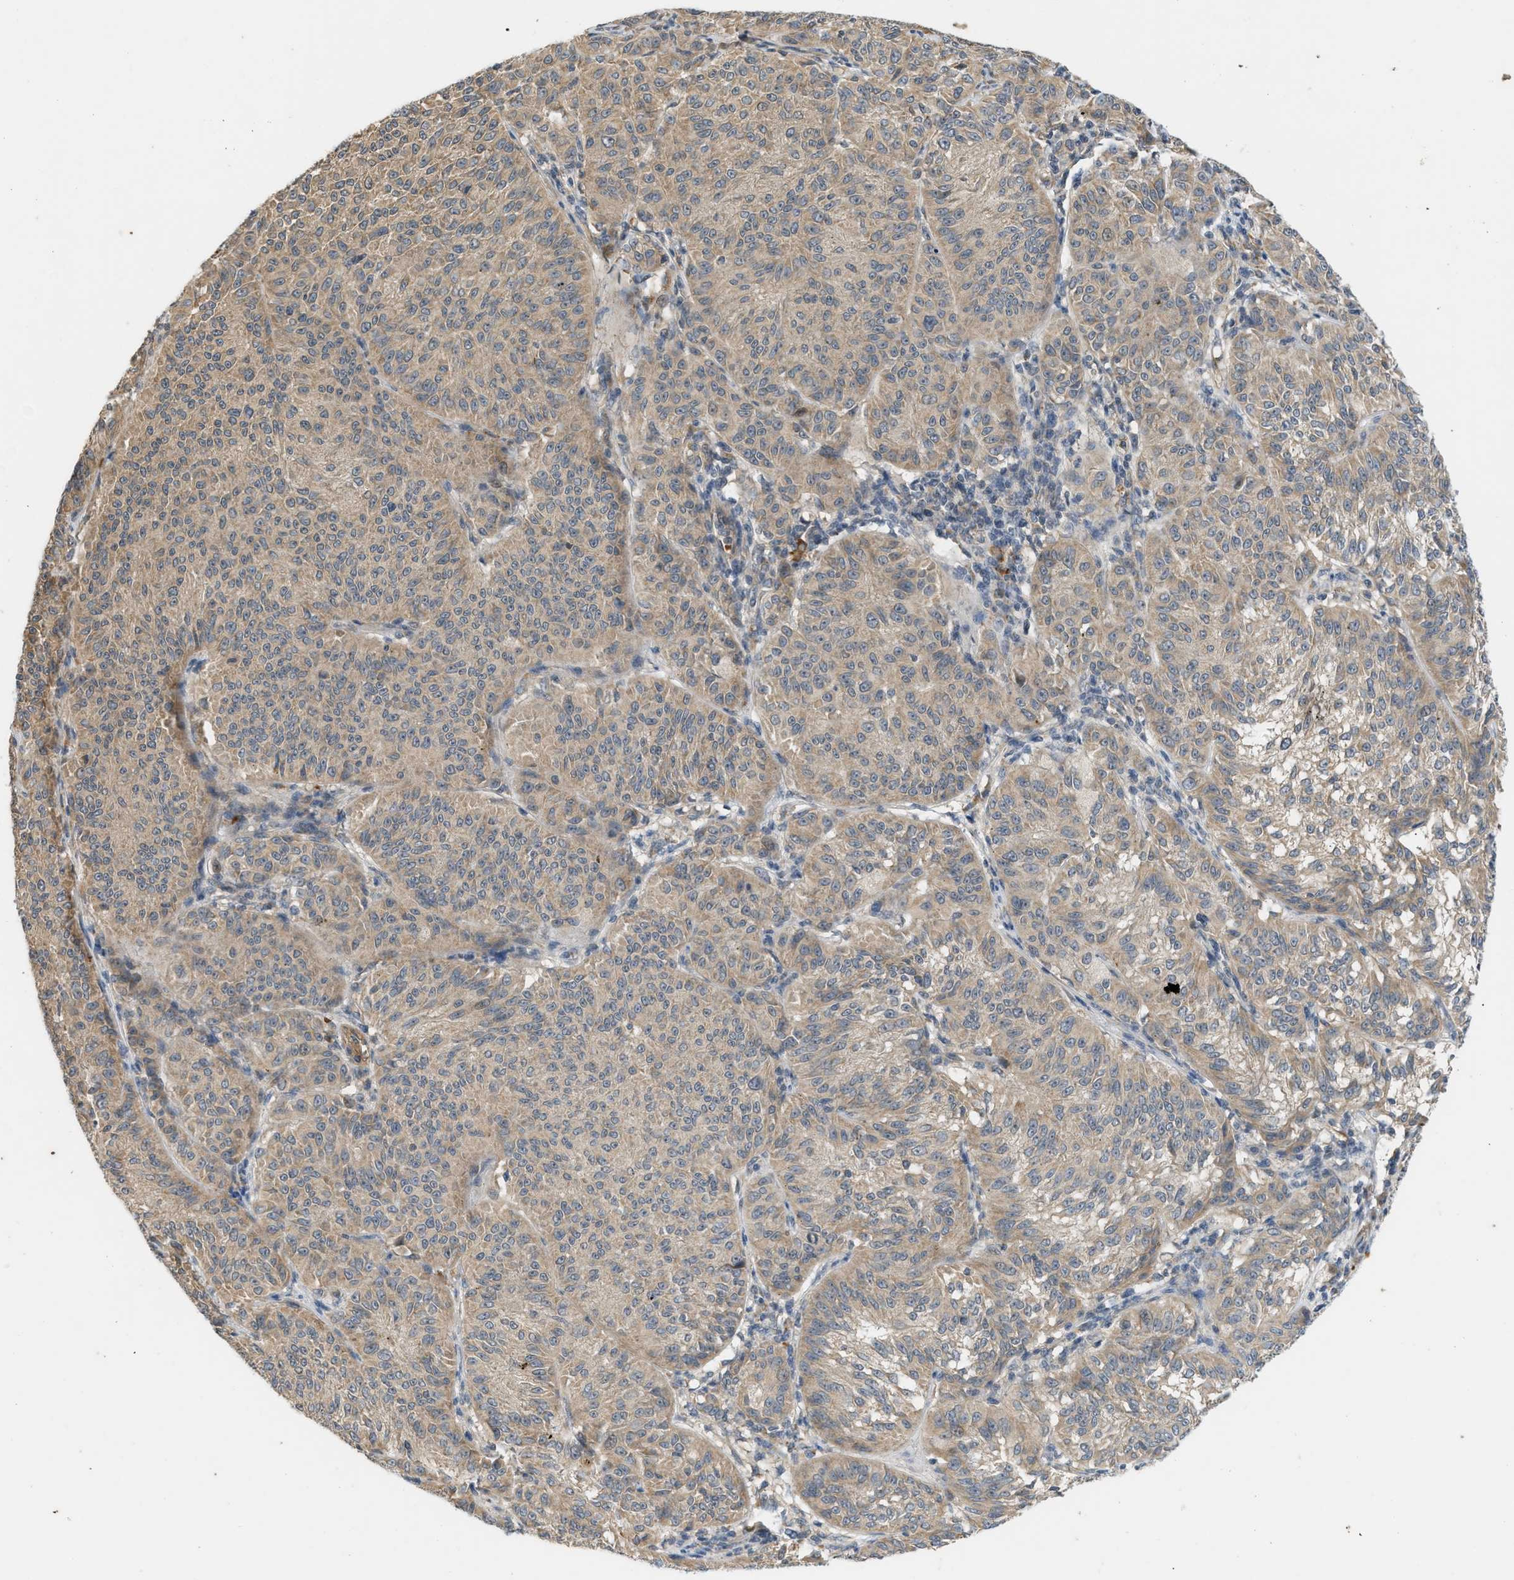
{"staining": {"intensity": "weak", "quantity": ">75%", "location": "cytoplasmic/membranous"}, "tissue": "melanoma", "cell_type": "Tumor cells", "image_type": "cancer", "snomed": [{"axis": "morphology", "description": "Malignant melanoma, NOS"}, {"axis": "topography", "description": "Skin"}], "caption": "Malignant melanoma stained with a protein marker reveals weak staining in tumor cells.", "gene": "ADCY8", "patient": {"sex": "female", "age": 72}}